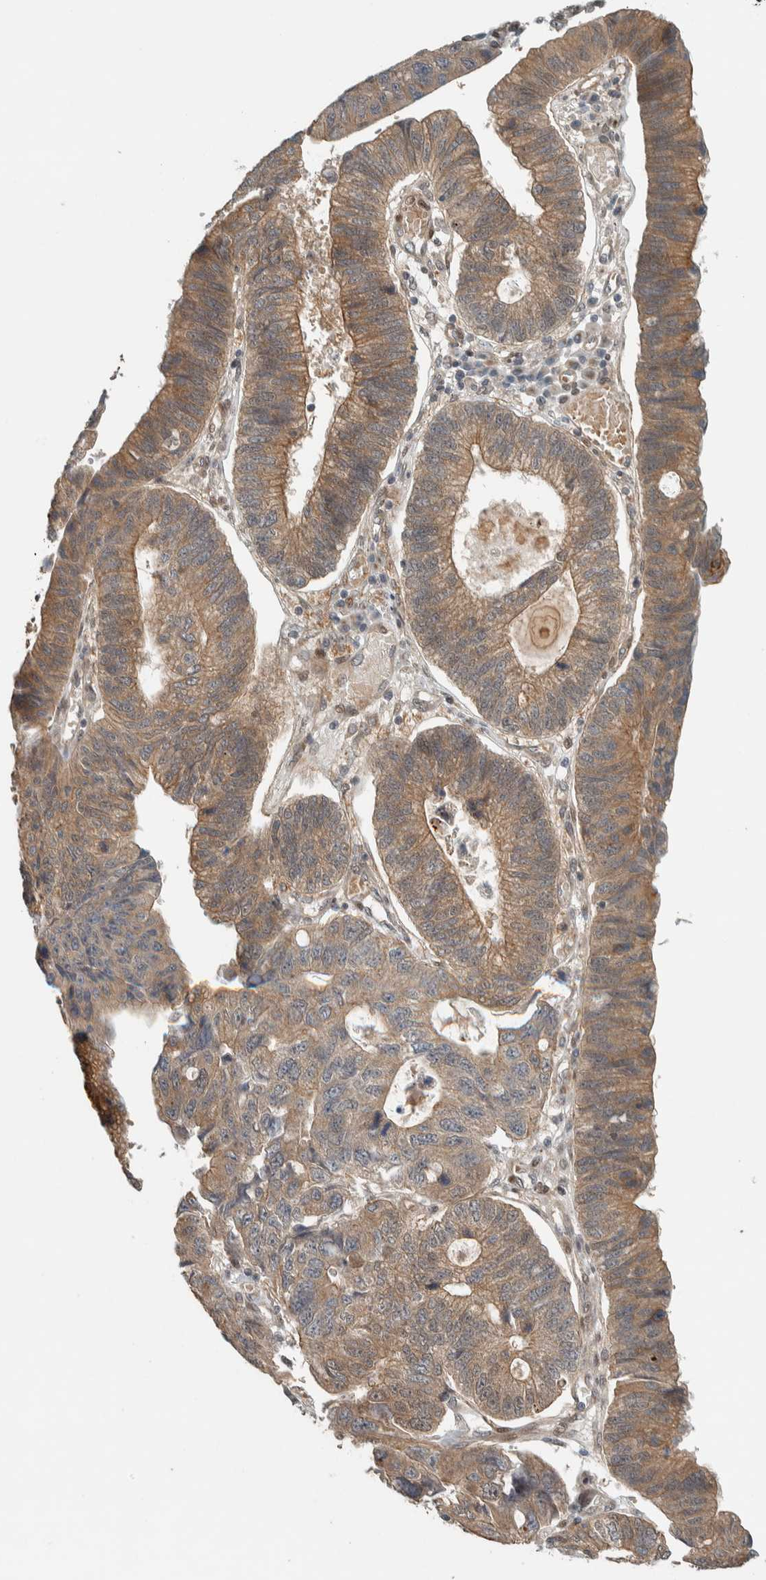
{"staining": {"intensity": "moderate", "quantity": ">75%", "location": "cytoplasmic/membranous"}, "tissue": "stomach cancer", "cell_type": "Tumor cells", "image_type": "cancer", "snomed": [{"axis": "morphology", "description": "Adenocarcinoma, NOS"}, {"axis": "topography", "description": "Stomach"}], "caption": "A photomicrograph showing moderate cytoplasmic/membranous positivity in about >75% of tumor cells in stomach cancer, as visualized by brown immunohistochemical staining.", "gene": "STXBP4", "patient": {"sex": "male", "age": 59}}